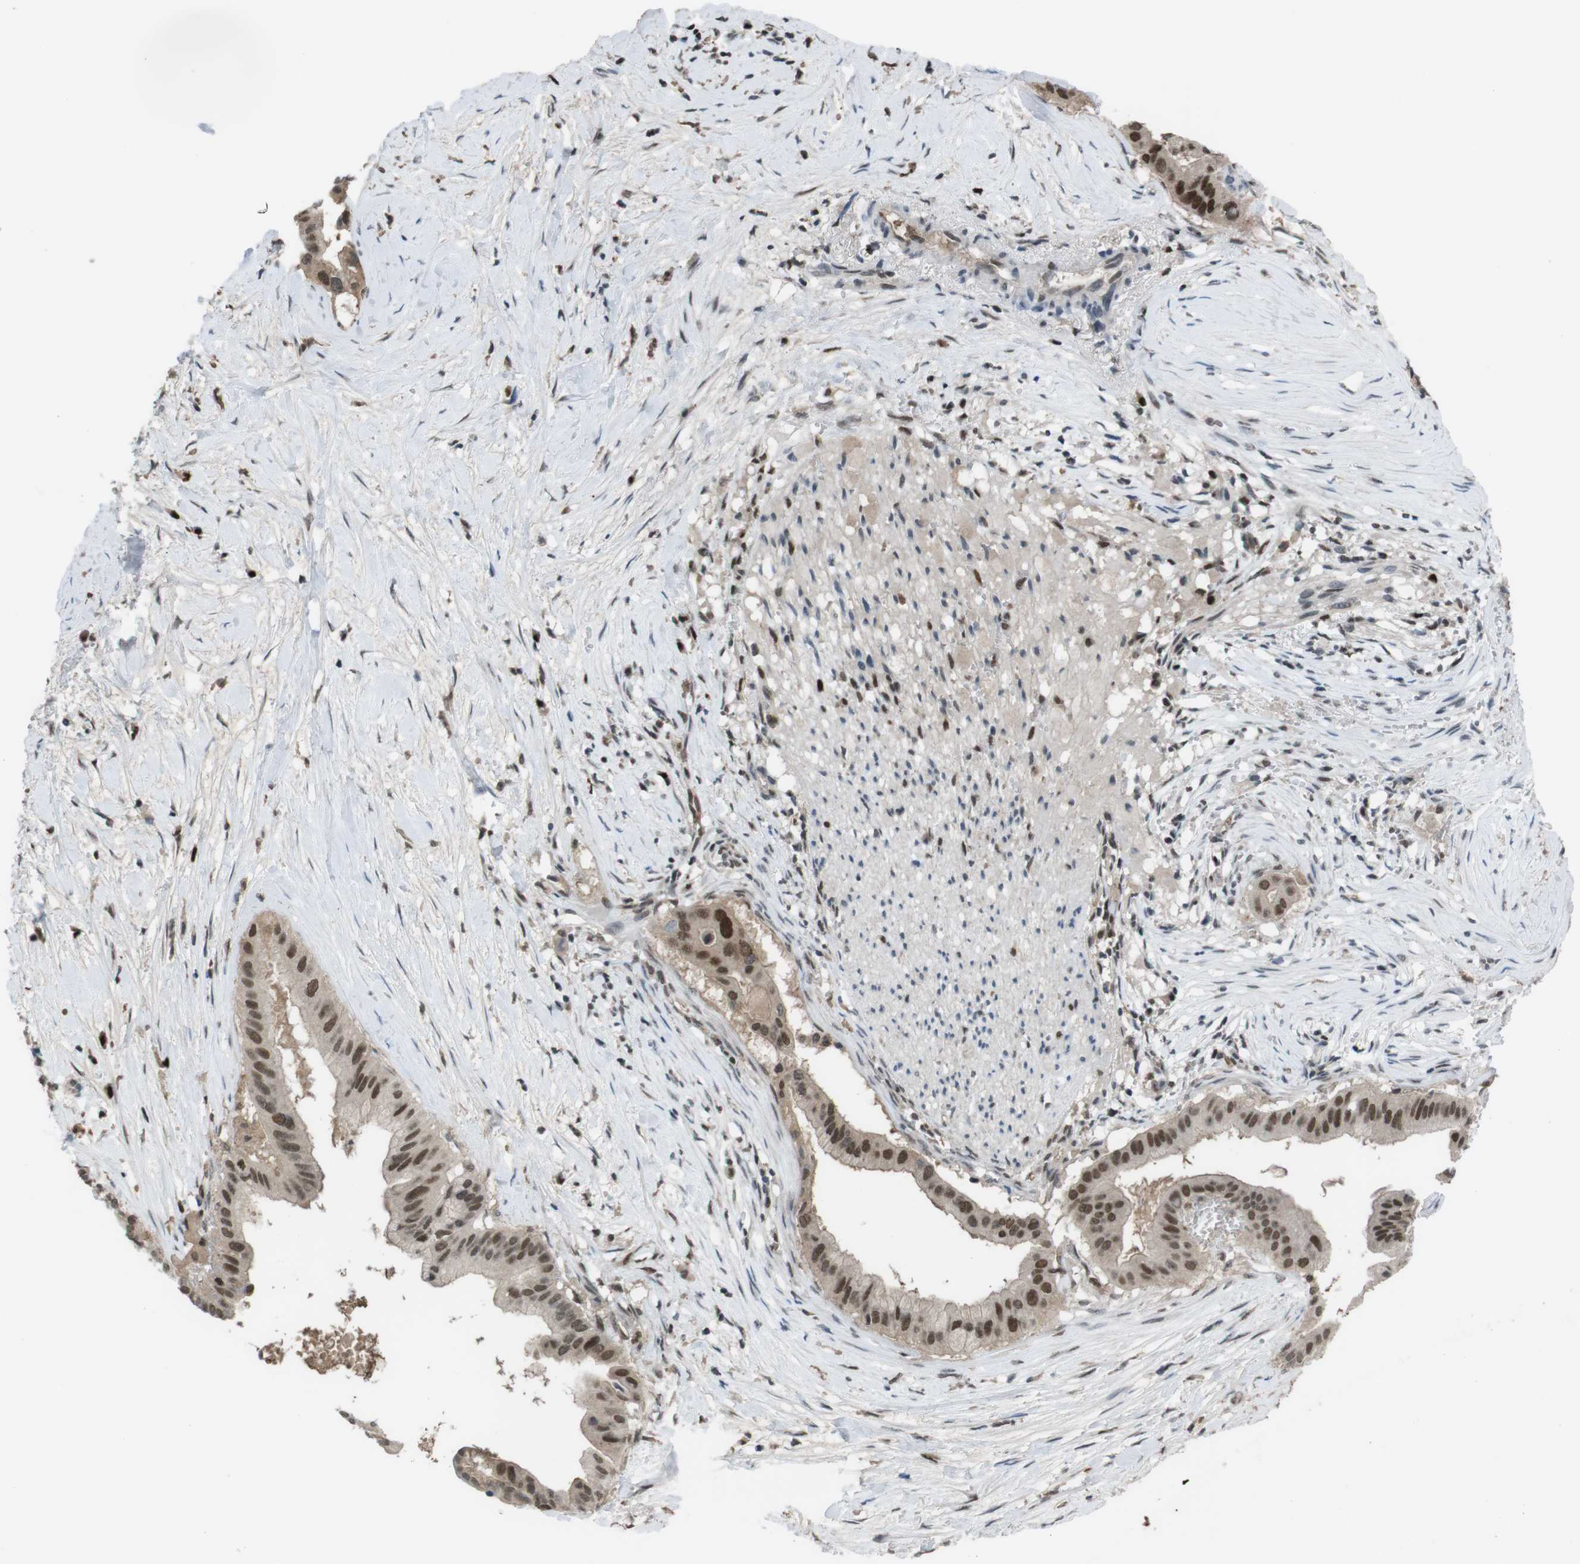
{"staining": {"intensity": "moderate", "quantity": ">75%", "location": "nuclear"}, "tissue": "pancreatic cancer", "cell_type": "Tumor cells", "image_type": "cancer", "snomed": [{"axis": "morphology", "description": "Adenocarcinoma, NOS"}, {"axis": "topography", "description": "Pancreas"}], "caption": "A brown stain highlights moderate nuclear staining of a protein in adenocarcinoma (pancreatic) tumor cells. (IHC, brightfield microscopy, high magnification).", "gene": "SUB1", "patient": {"sex": "male", "age": 55}}